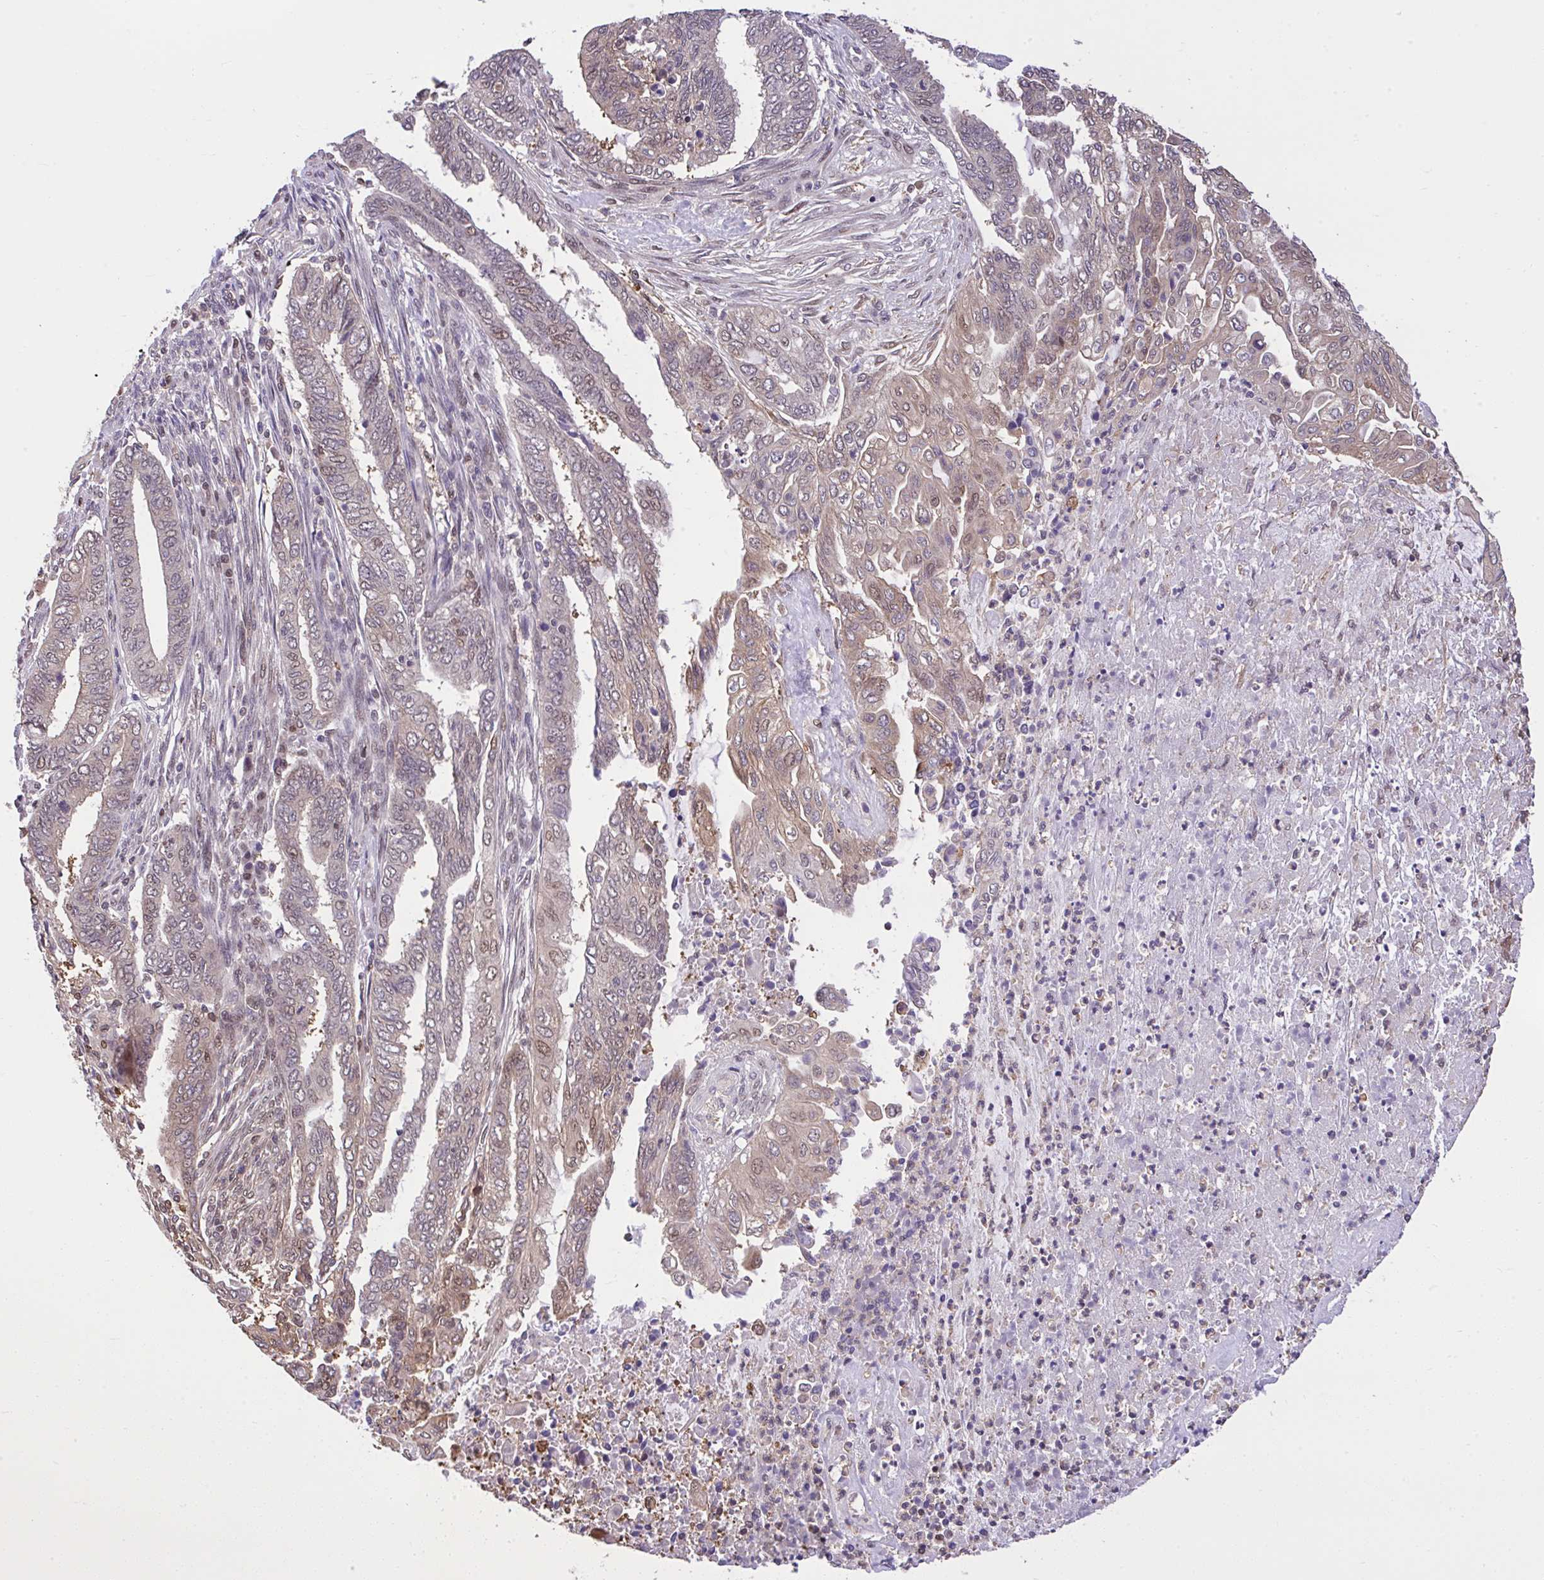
{"staining": {"intensity": "weak", "quantity": "25%-75%", "location": "cytoplasmic/membranous,nuclear"}, "tissue": "endometrial cancer", "cell_type": "Tumor cells", "image_type": "cancer", "snomed": [{"axis": "morphology", "description": "Adenocarcinoma, NOS"}, {"axis": "topography", "description": "Uterus"}, {"axis": "topography", "description": "Endometrium"}], "caption": "DAB immunohistochemical staining of human endometrial cancer displays weak cytoplasmic/membranous and nuclear protein staining in about 25%-75% of tumor cells.", "gene": "GLIS3", "patient": {"sex": "female", "age": 70}}